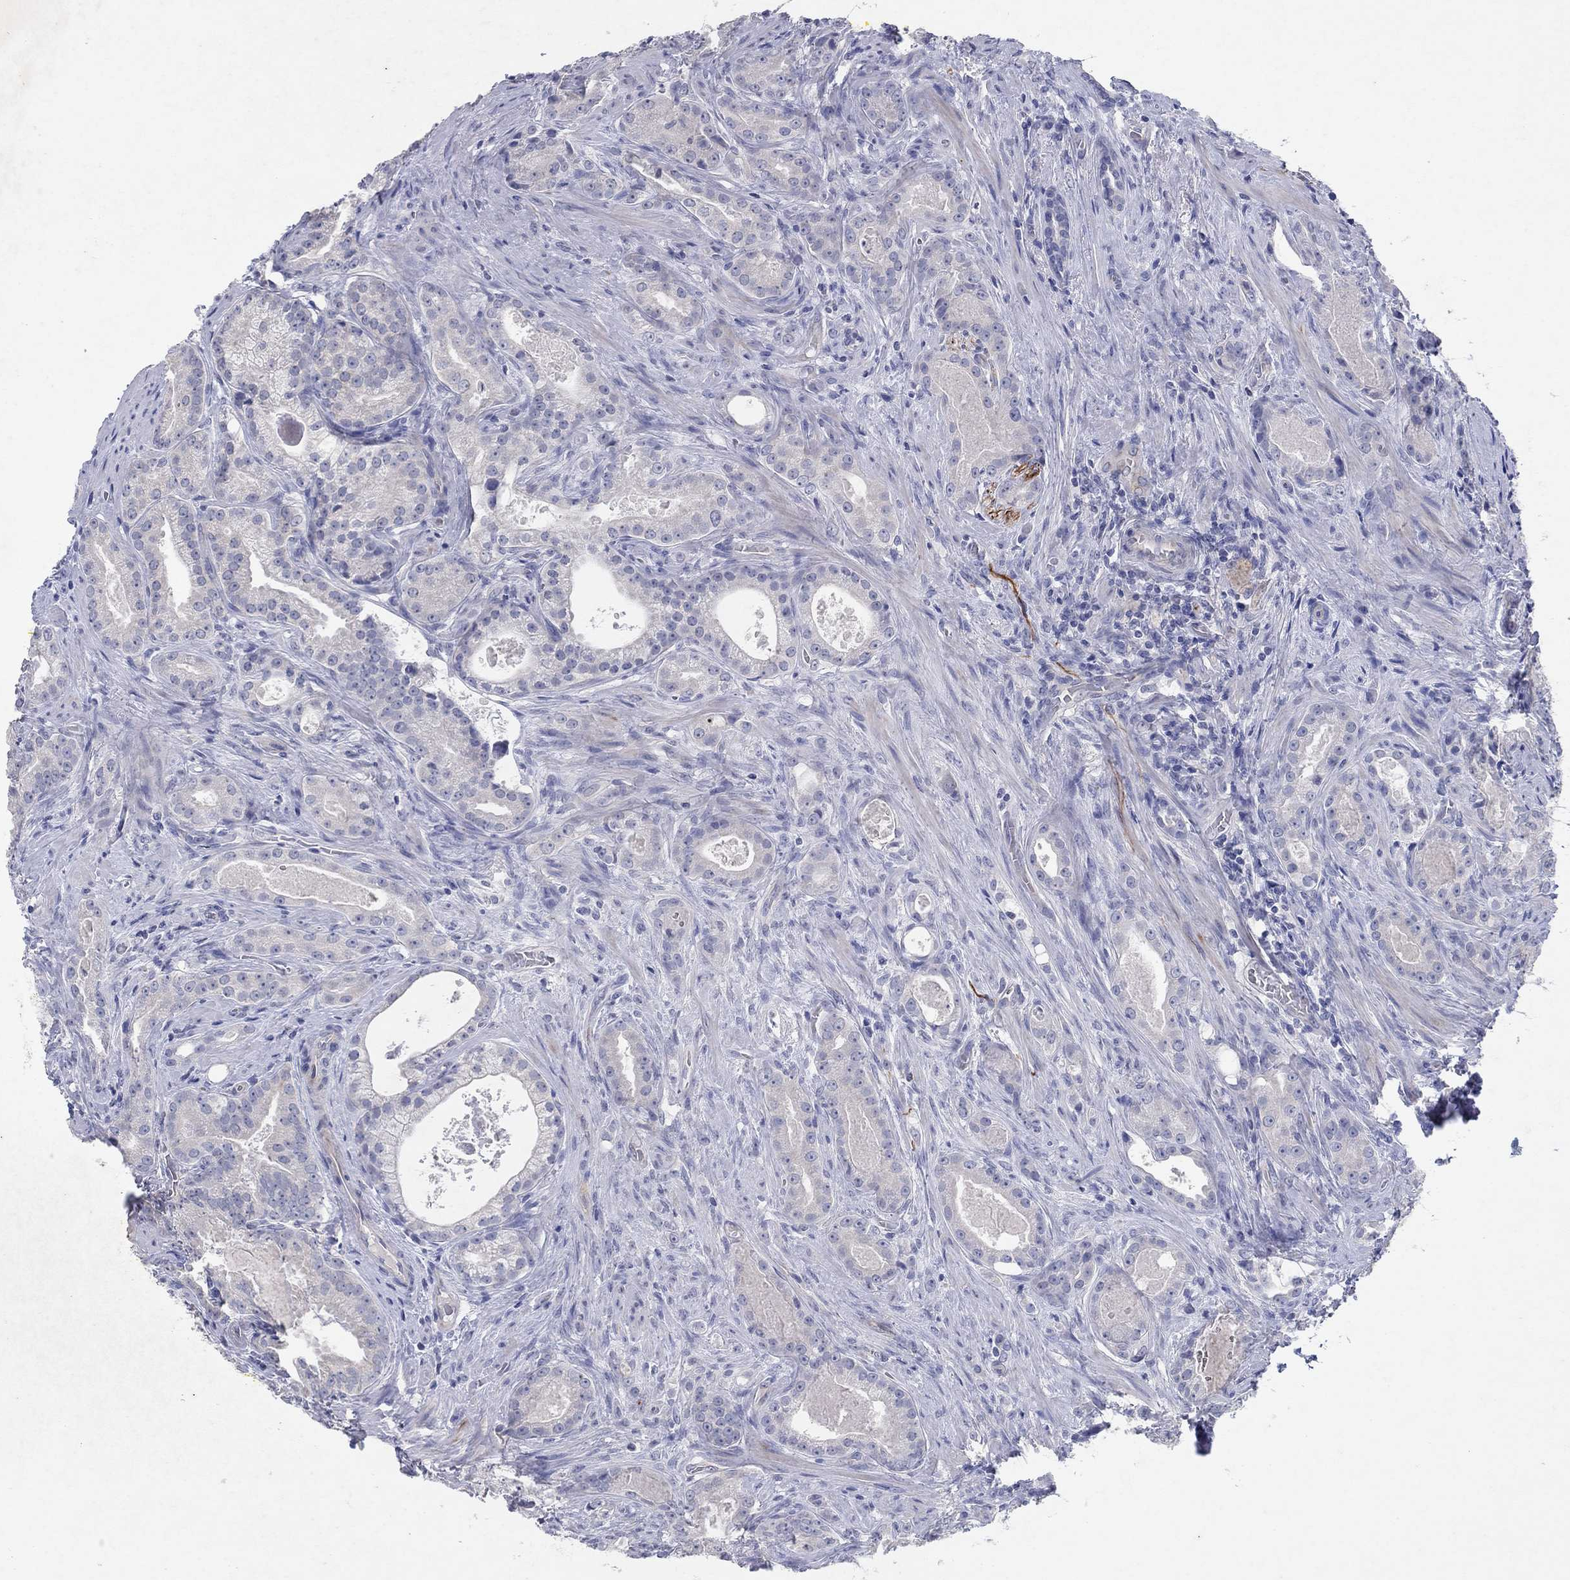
{"staining": {"intensity": "negative", "quantity": "none", "location": "none"}, "tissue": "prostate cancer", "cell_type": "Tumor cells", "image_type": "cancer", "snomed": [{"axis": "morphology", "description": "Adenocarcinoma, NOS"}, {"axis": "topography", "description": "Prostate"}], "caption": "This is a image of immunohistochemistry (IHC) staining of adenocarcinoma (prostate), which shows no expression in tumor cells. (DAB IHC, high magnification).", "gene": "KRT40", "patient": {"sex": "male", "age": 61}}